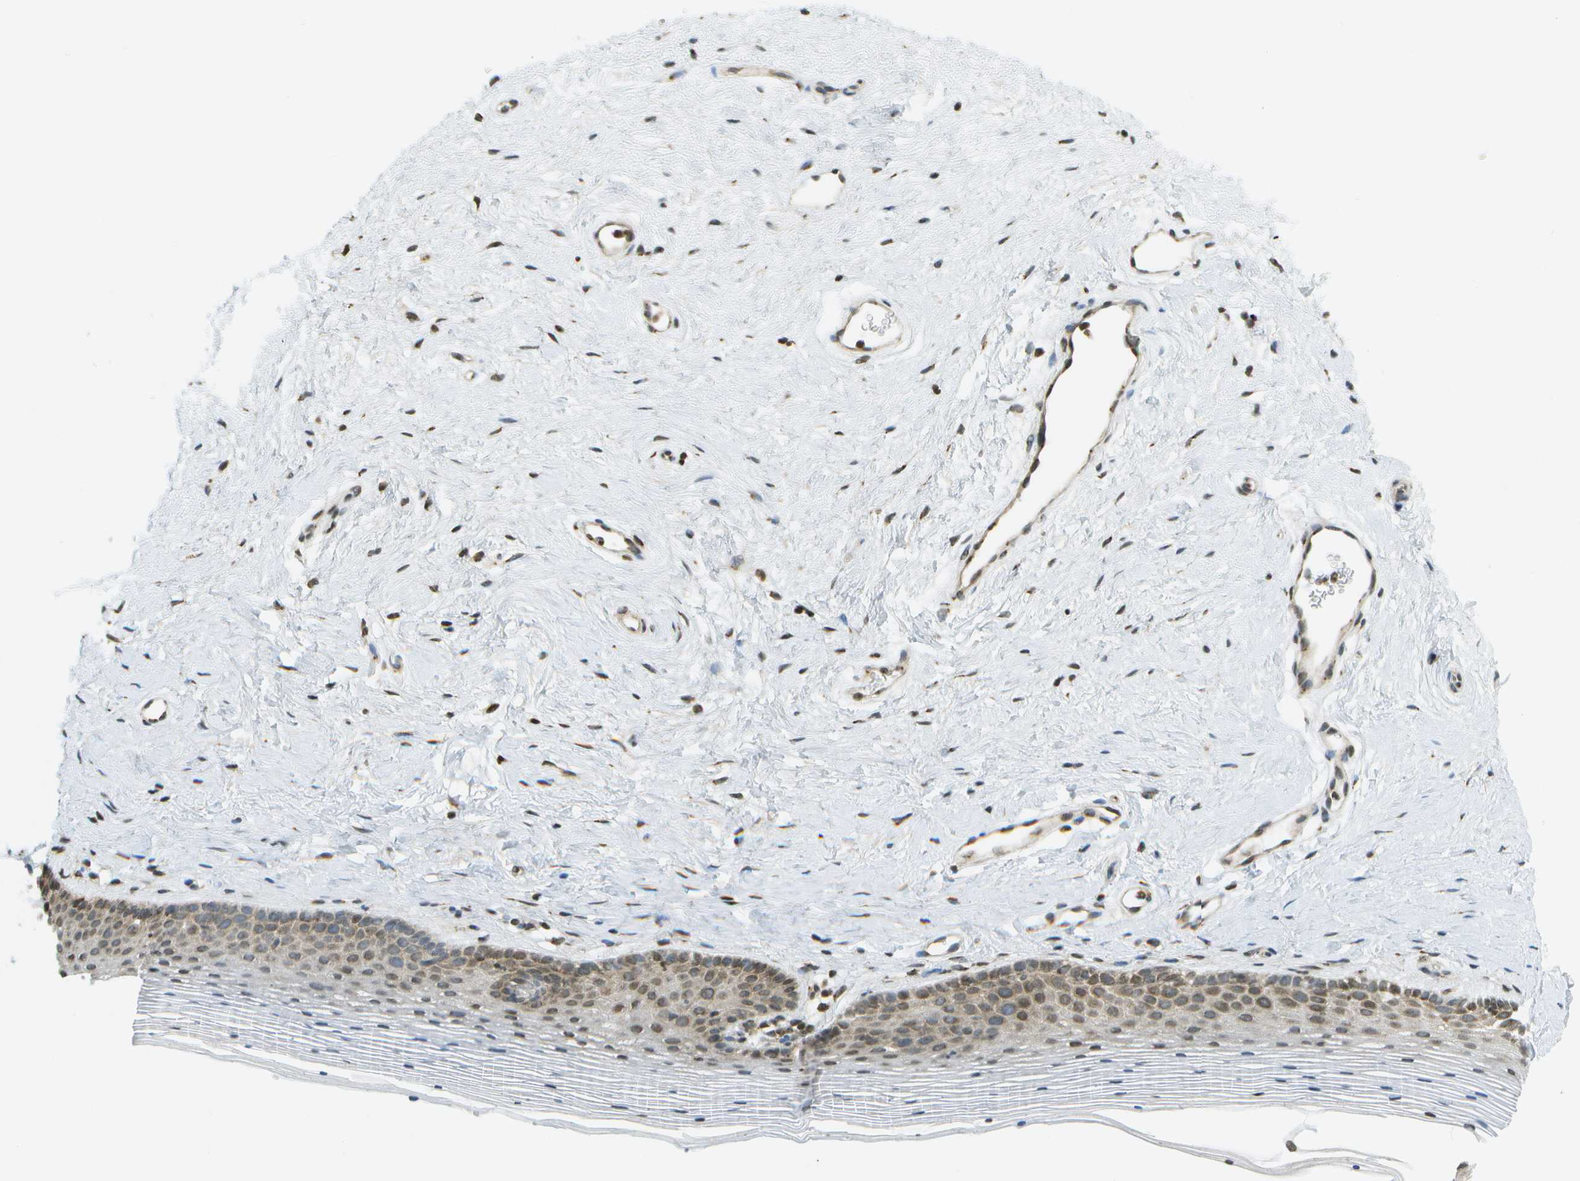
{"staining": {"intensity": "moderate", "quantity": "25%-75%", "location": "cytoplasmic/membranous,nuclear"}, "tissue": "vagina", "cell_type": "Squamous epithelial cells", "image_type": "normal", "snomed": [{"axis": "morphology", "description": "Normal tissue, NOS"}, {"axis": "topography", "description": "Vagina"}], "caption": "Vagina stained with DAB IHC shows medium levels of moderate cytoplasmic/membranous,nuclear expression in approximately 25%-75% of squamous epithelial cells.", "gene": "EVC", "patient": {"sex": "female", "age": 32}}